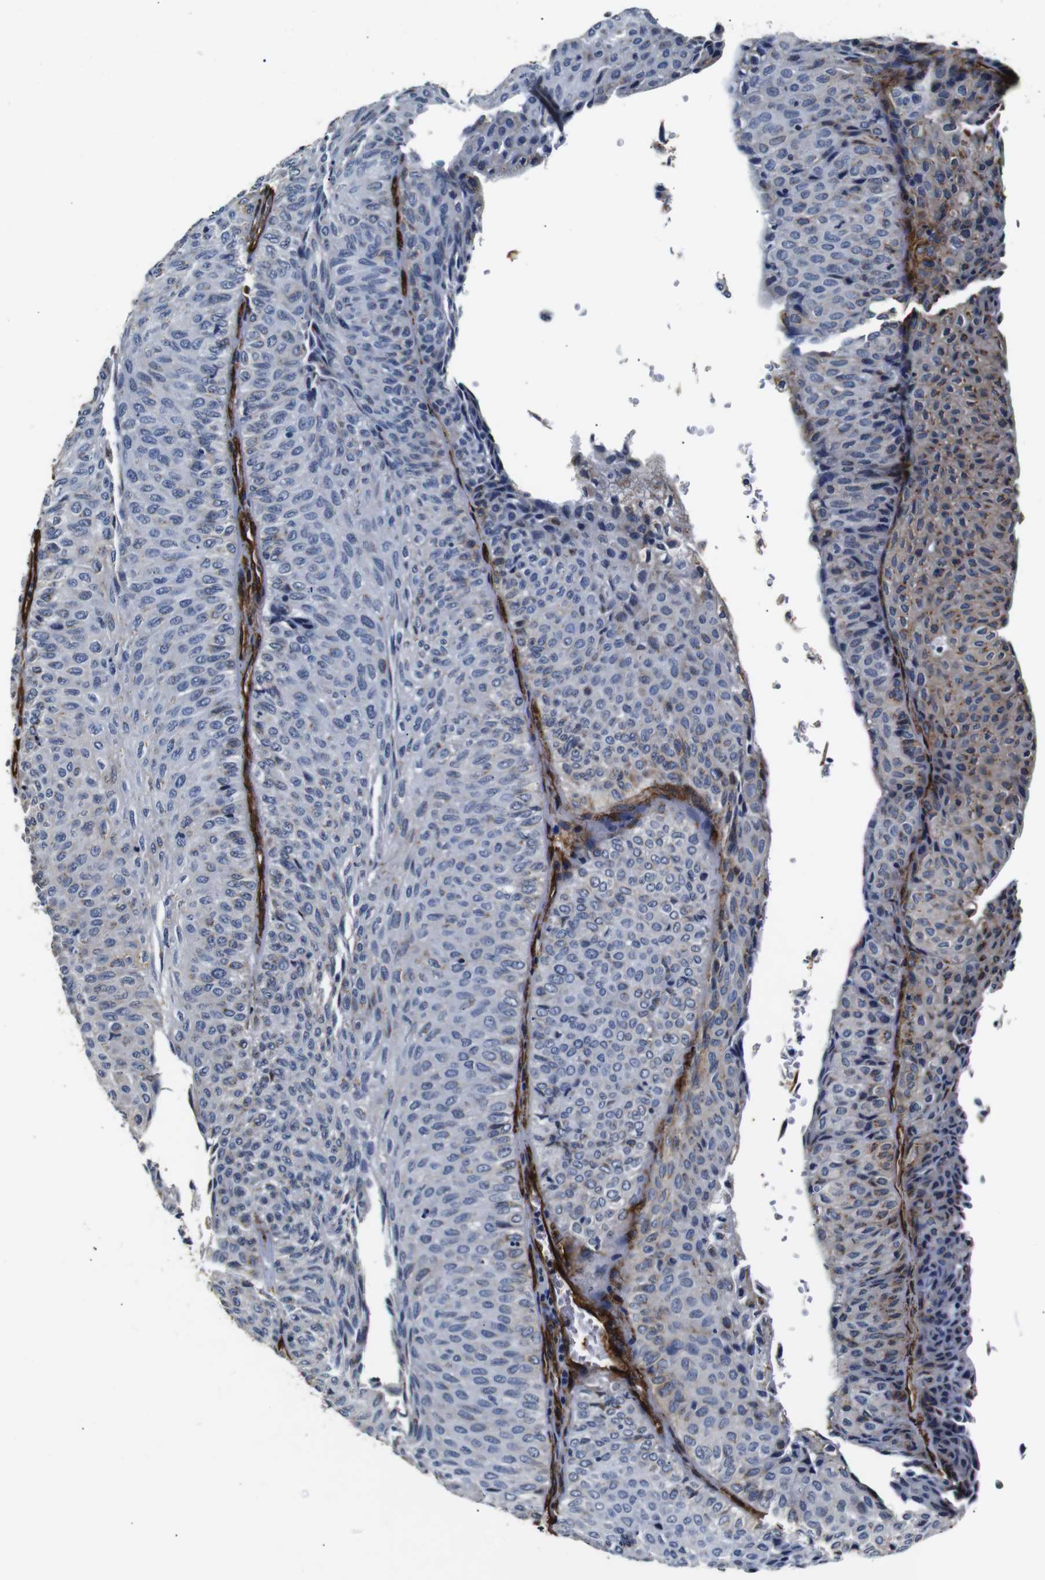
{"staining": {"intensity": "weak", "quantity": "25%-75%", "location": "cytoplasmic/membranous"}, "tissue": "urothelial cancer", "cell_type": "Tumor cells", "image_type": "cancer", "snomed": [{"axis": "morphology", "description": "Urothelial carcinoma, Low grade"}, {"axis": "topography", "description": "Urinary bladder"}], "caption": "Immunohistochemistry histopathology image of neoplastic tissue: human low-grade urothelial carcinoma stained using immunohistochemistry displays low levels of weak protein expression localized specifically in the cytoplasmic/membranous of tumor cells, appearing as a cytoplasmic/membranous brown color.", "gene": "CAV2", "patient": {"sex": "male", "age": 78}}